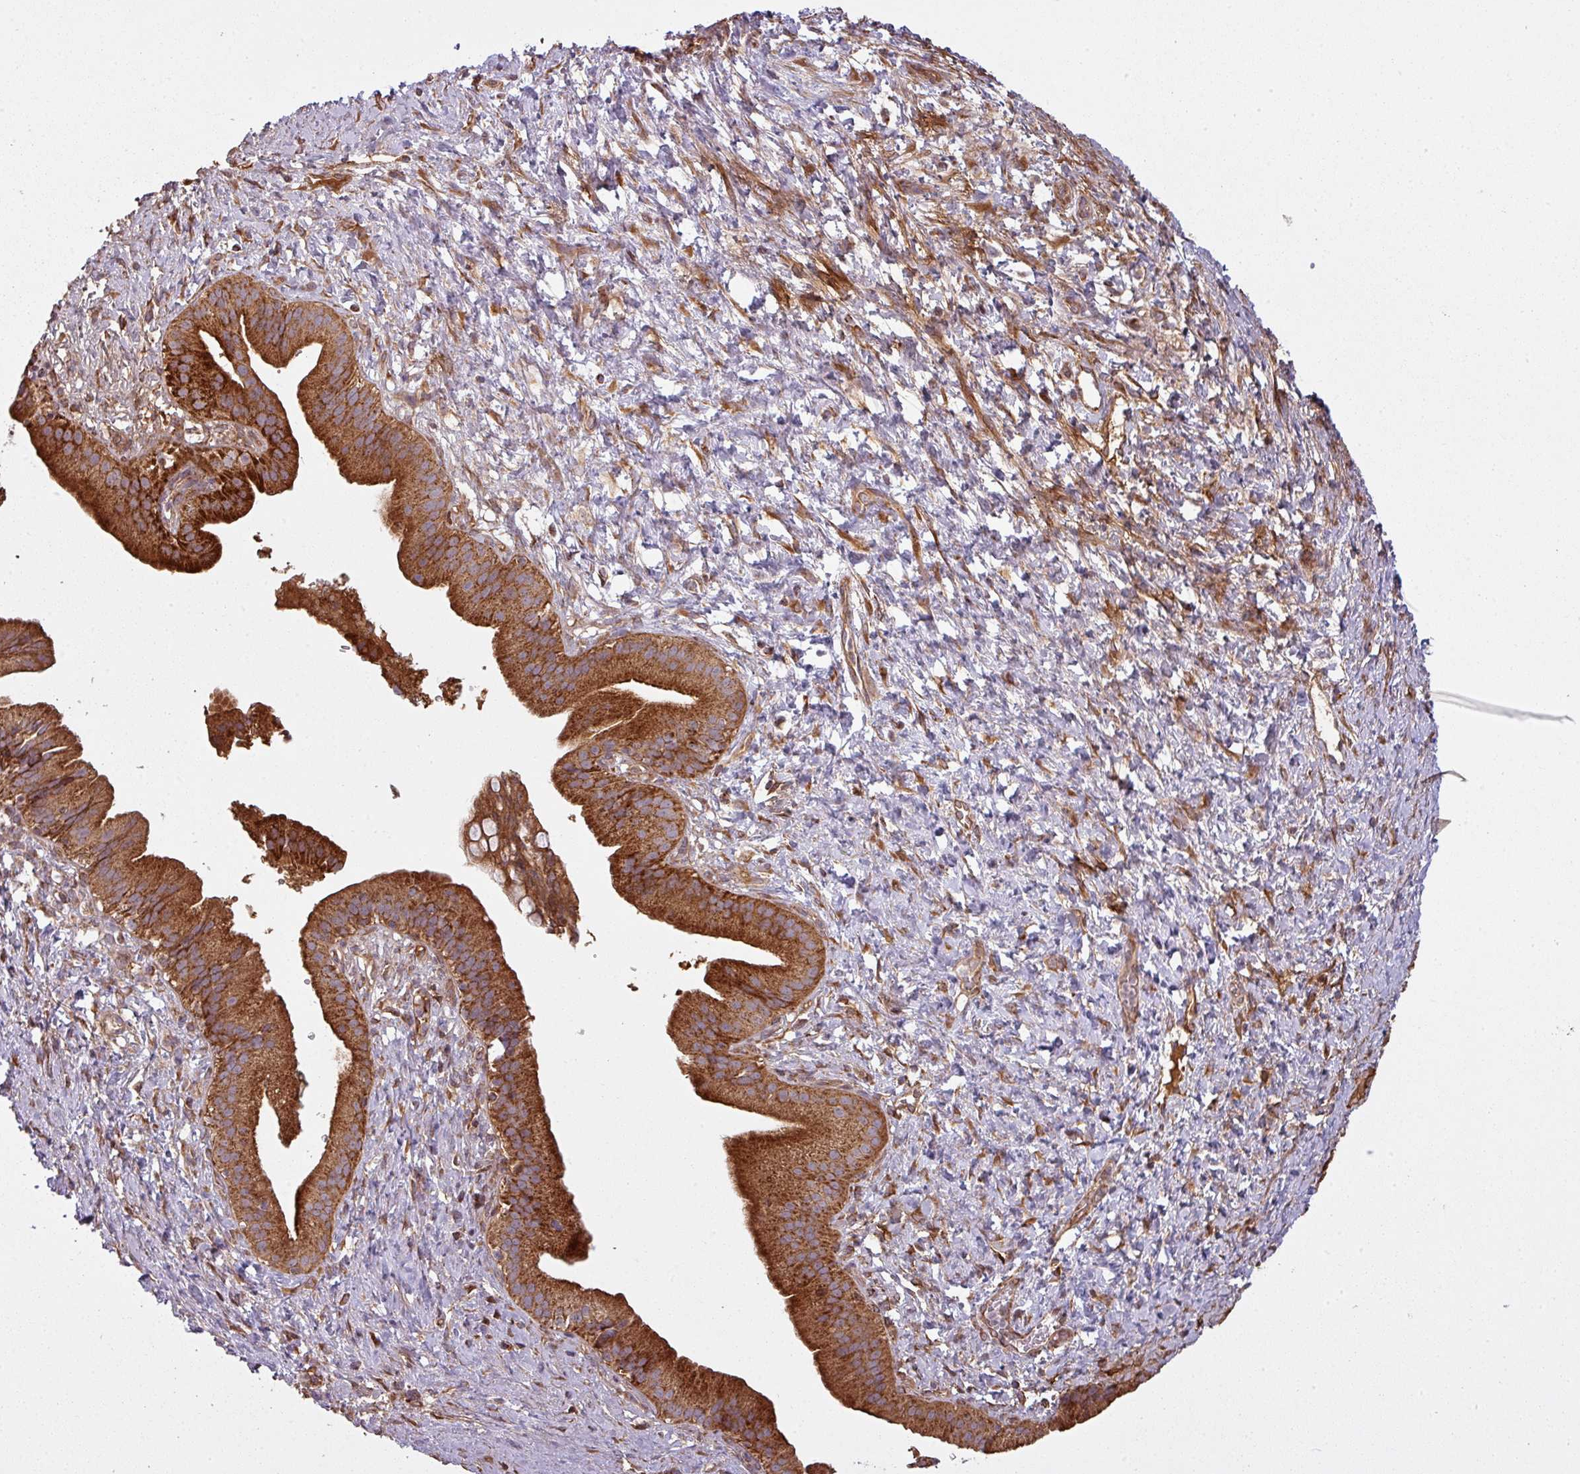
{"staining": {"intensity": "strong", "quantity": ">75%", "location": "cytoplasmic/membranous"}, "tissue": "pancreatic cancer", "cell_type": "Tumor cells", "image_type": "cancer", "snomed": [{"axis": "morphology", "description": "Adenocarcinoma, NOS"}, {"axis": "topography", "description": "Pancreas"}], "caption": "Protein analysis of pancreatic cancer (adenocarcinoma) tissue demonstrates strong cytoplasmic/membranous staining in about >75% of tumor cells.", "gene": "SNRNP25", "patient": {"sex": "male", "age": 68}}